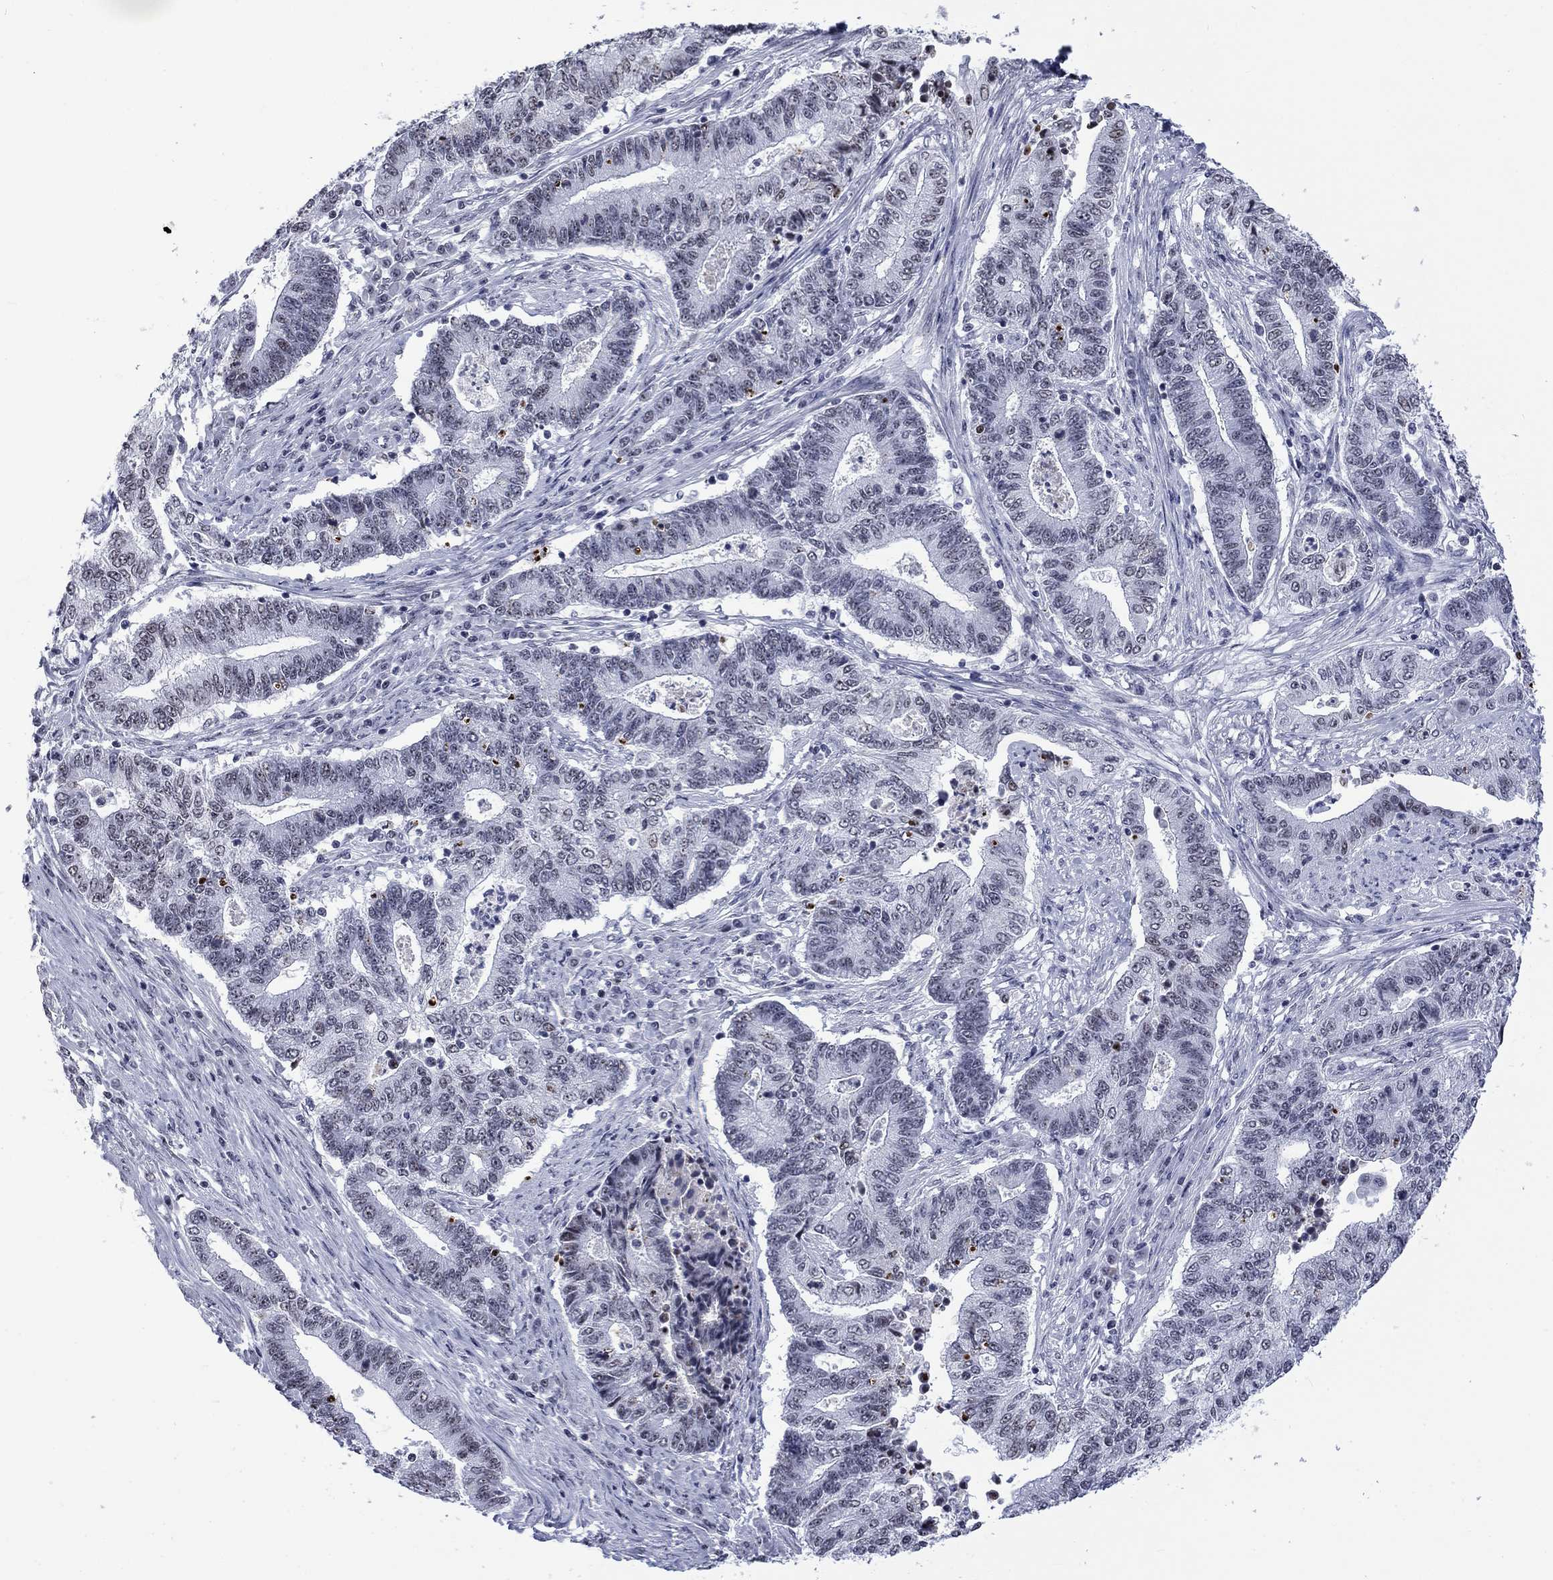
{"staining": {"intensity": "negative", "quantity": "none", "location": "none"}, "tissue": "endometrial cancer", "cell_type": "Tumor cells", "image_type": "cancer", "snomed": [{"axis": "morphology", "description": "Adenocarcinoma, NOS"}, {"axis": "topography", "description": "Uterus"}, {"axis": "topography", "description": "Endometrium"}], "caption": "A high-resolution photomicrograph shows immunohistochemistry staining of endometrial adenocarcinoma, which displays no significant positivity in tumor cells. (DAB immunohistochemistry, high magnification).", "gene": "CSRNP3", "patient": {"sex": "female", "age": 54}}